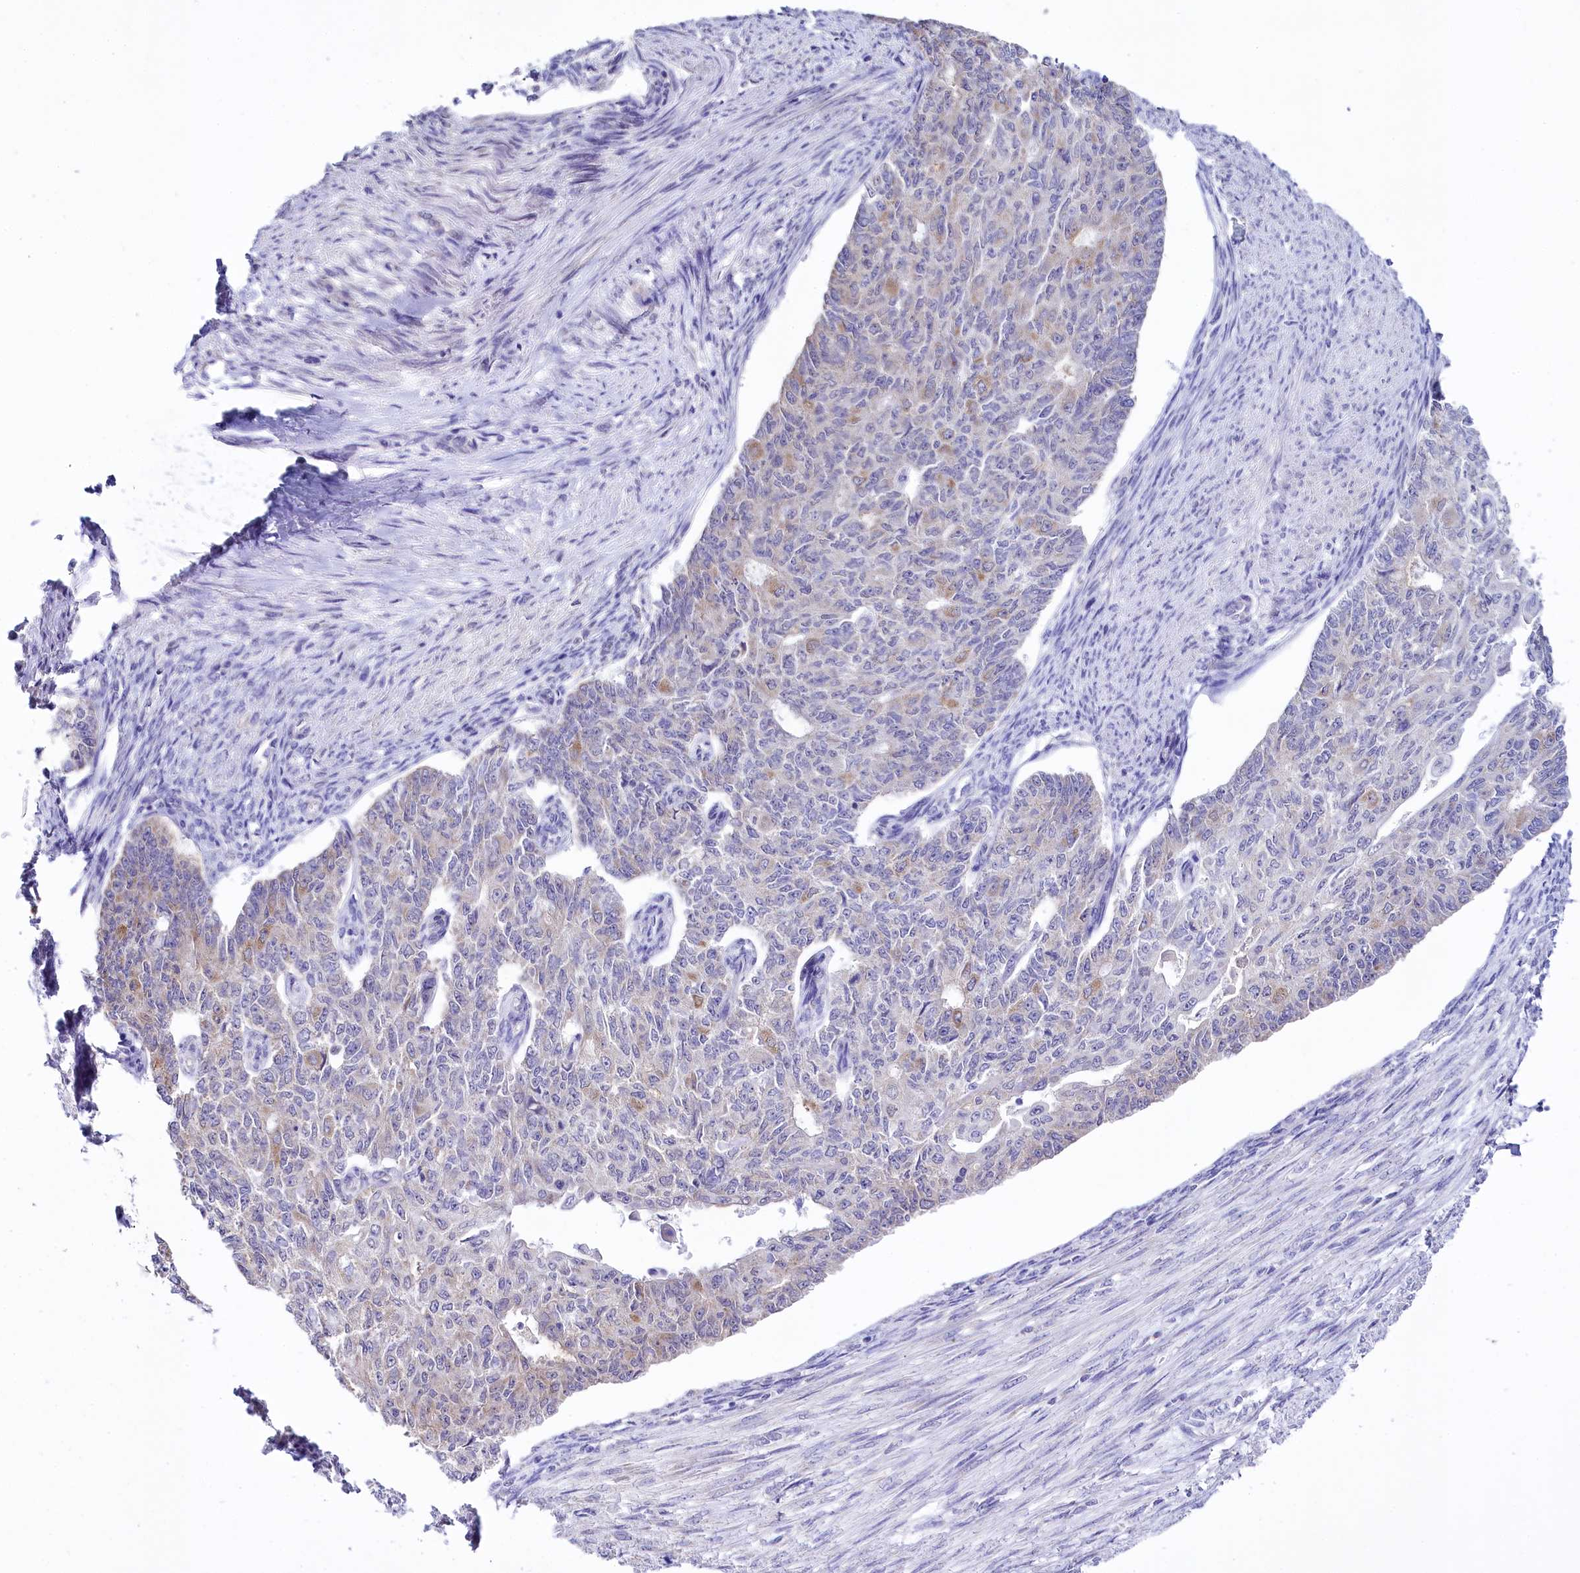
{"staining": {"intensity": "weak", "quantity": "<25%", "location": "cytoplasmic/membranous"}, "tissue": "endometrial cancer", "cell_type": "Tumor cells", "image_type": "cancer", "snomed": [{"axis": "morphology", "description": "Adenocarcinoma, NOS"}, {"axis": "topography", "description": "Endometrium"}], "caption": "Tumor cells show no significant positivity in endometrial cancer (adenocarcinoma).", "gene": "SPATS2", "patient": {"sex": "female", "age": 32}}